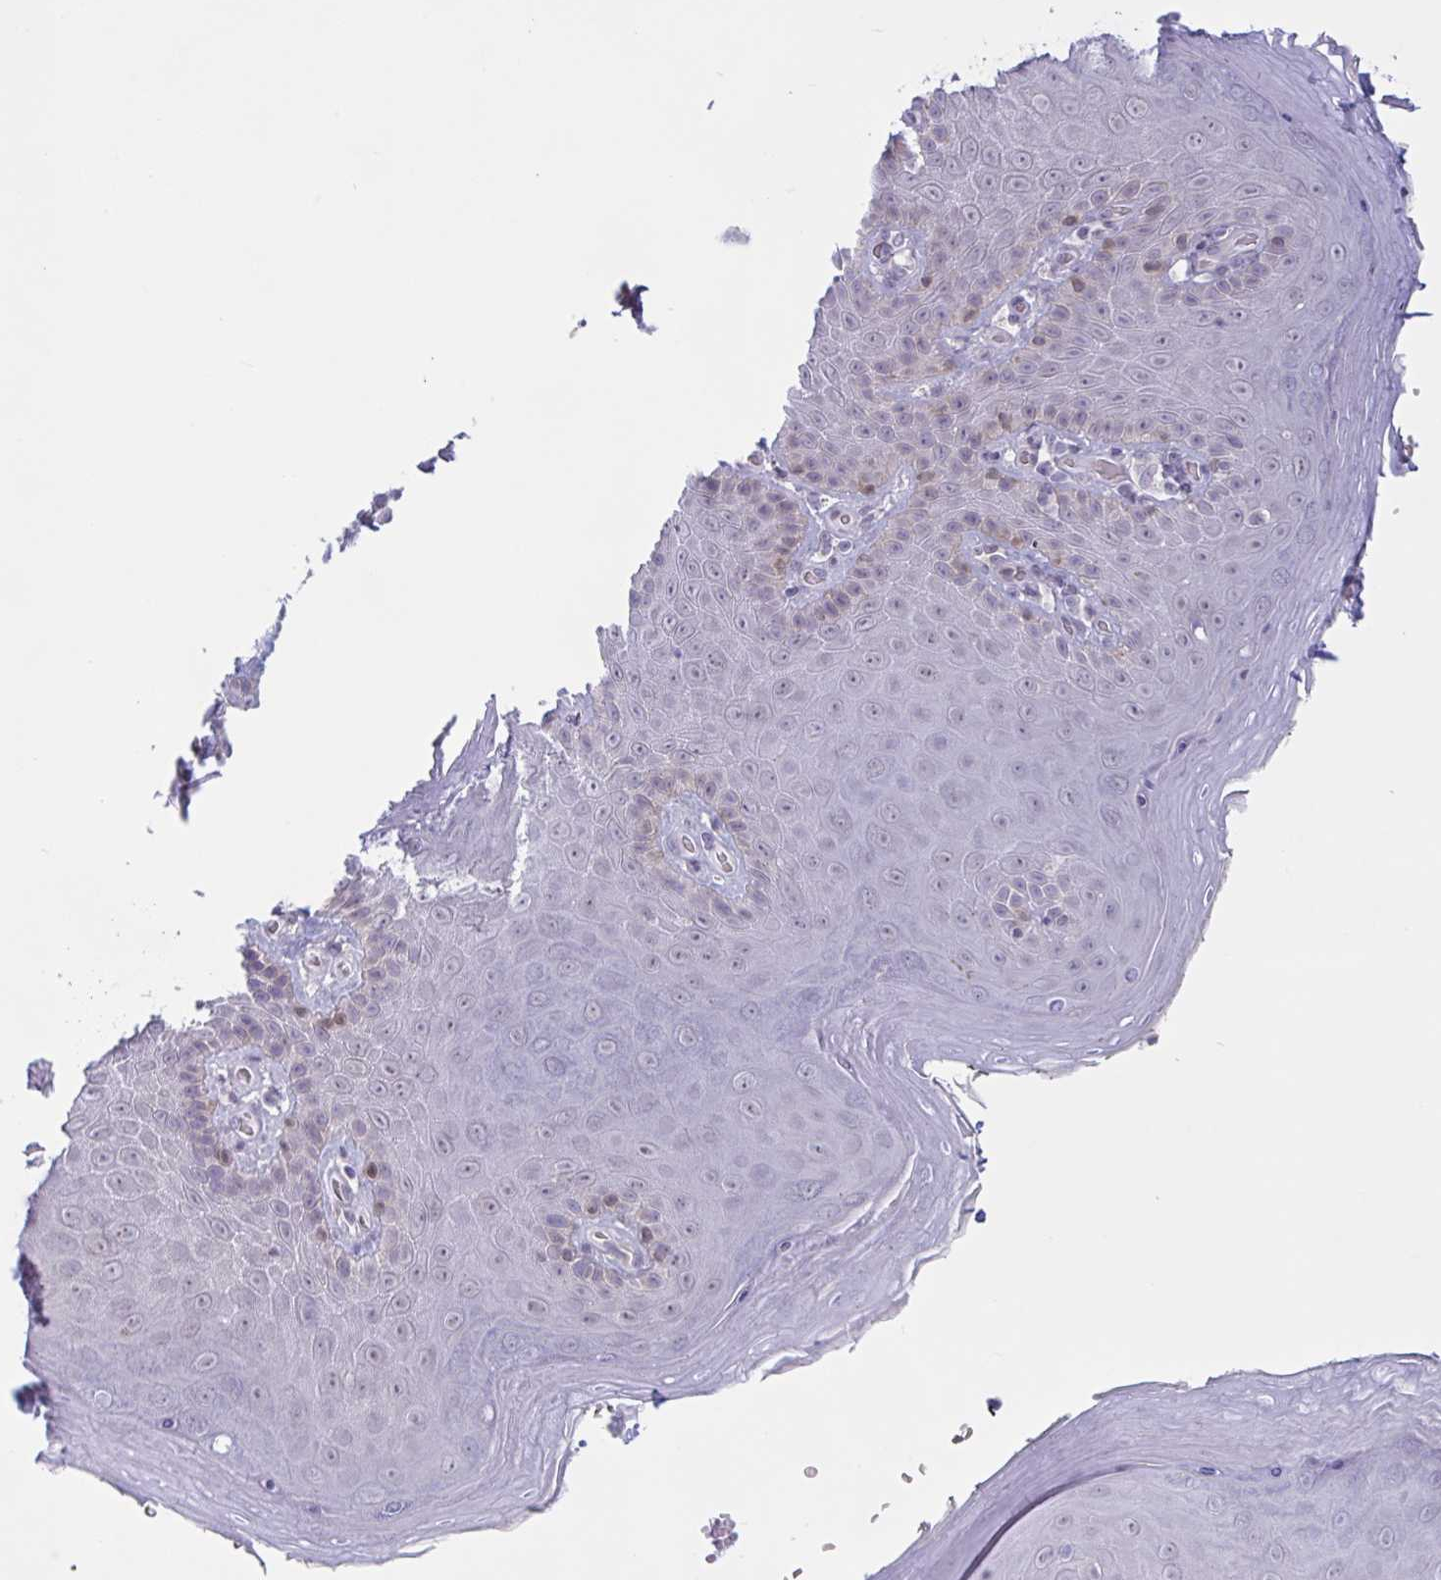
{"staining": {"intensity": "negative", "quantity": "none", "location": "none"}, "tissue": "skin", "cell_type": "Epidermal cells", "image_type": "normal", "snomed": [{"axis": "morphology", "description": "Normal tissue, NOS"}, {"axis": "topography", "description": "Anal"}, {"axis": "topography", "description": "Peripheral nerve tissue"}], "caption": "High magnification brightfield microscopy of normal skin stained with DAB (3,3'-diaminobenzidine) (brown) and counterstained with hematoxylin (blue): epidermal cells show no significant positivity. (Brightfield microscopy of DAB IHC at high magnification).", "gene": "TSN", "patient": {"sex": "male", "age": 53}}